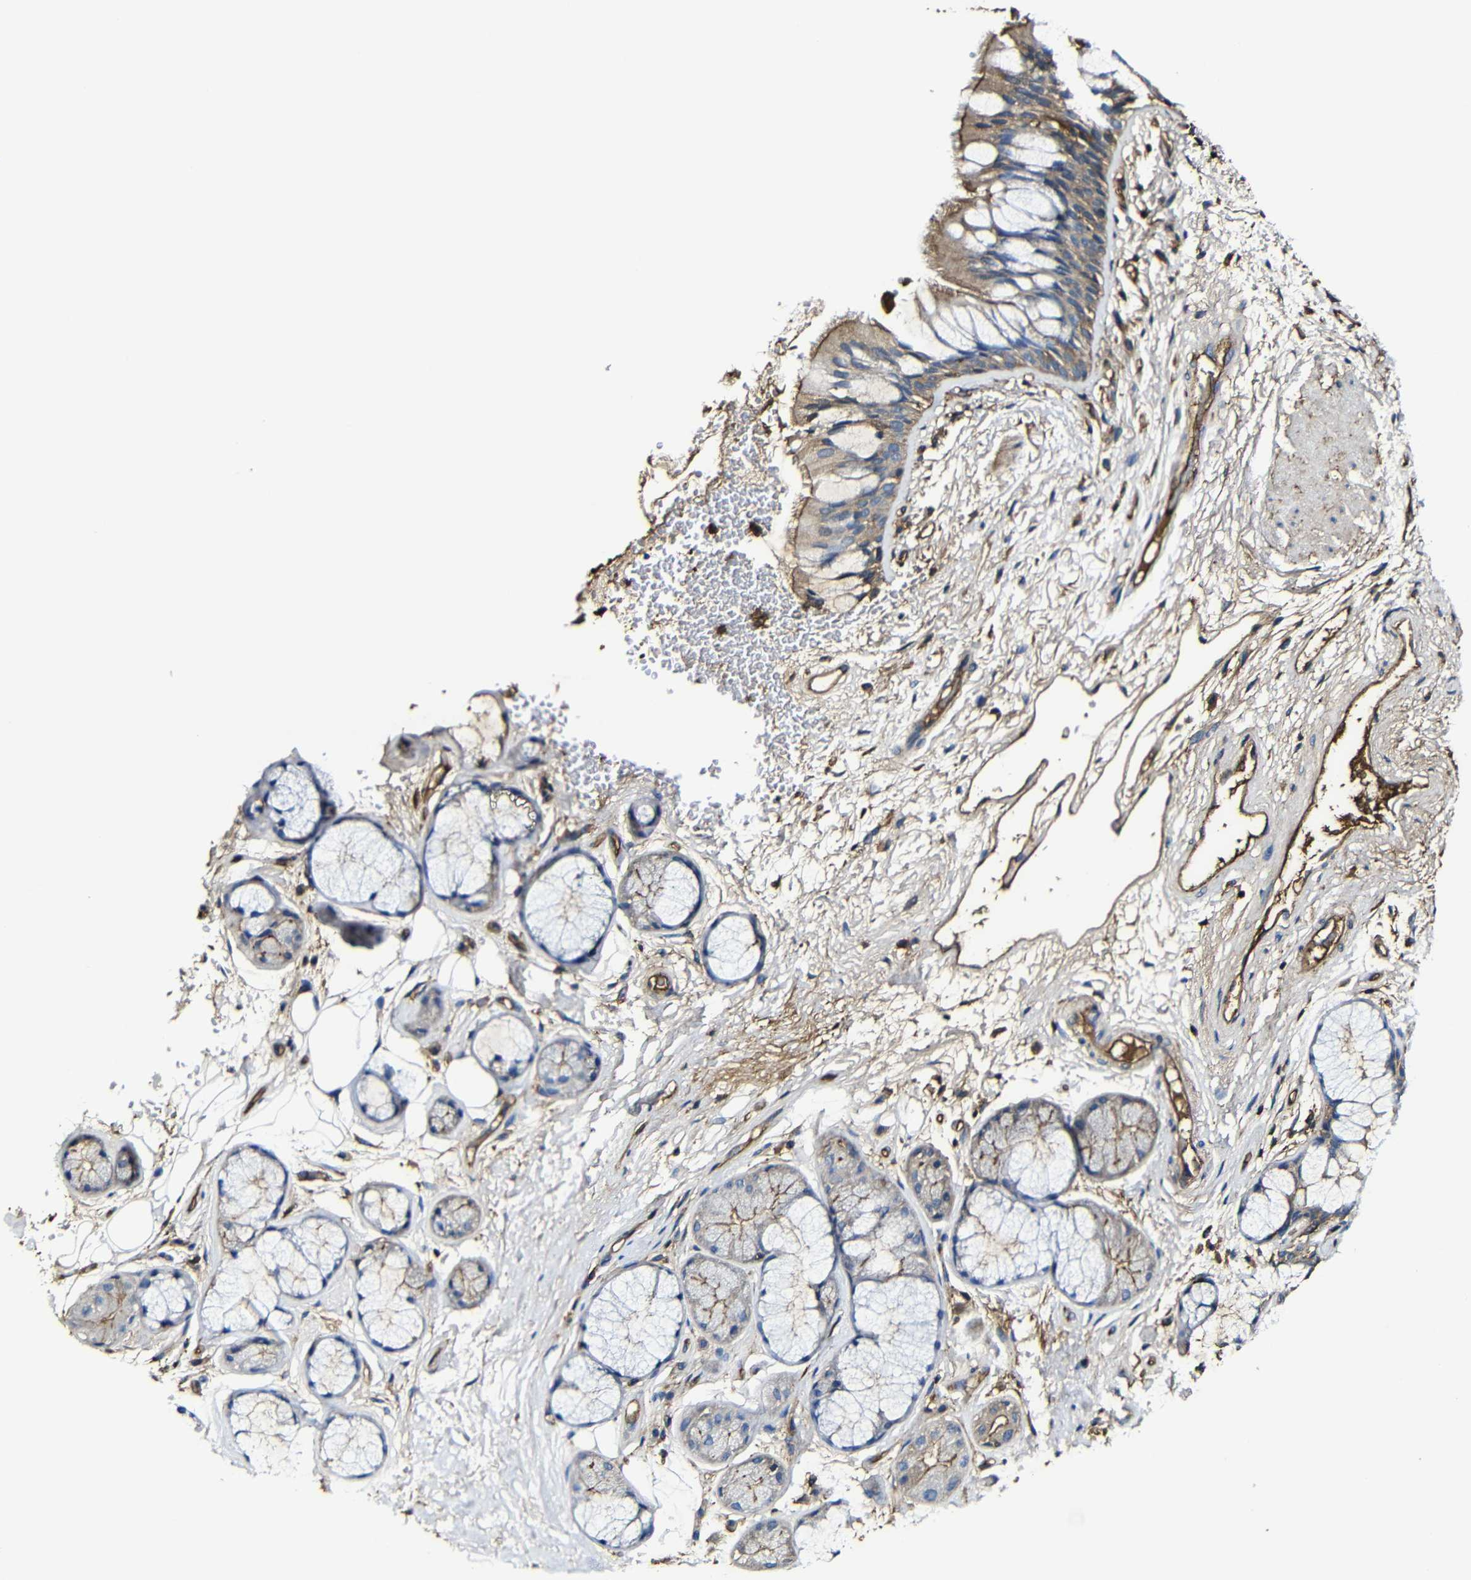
{"staining": {"intensity": "moderate", "quantity": ">75%", "location": "cytoplasmic/membranous"}, "tissue": "bronchus", "cell_type": "Respiratory epithelial cells", "image_type": "normal", "snomed": [{"axis": "morphology", "description": "Normal tissue, NOS"}, {"axis": "topography", "description": "Bronchus"}], "caption": "Normal bronchus reveals moderate cytoplasmic/membranous expression in about >75% of respiratory epithelial cells, visualized by immunohistochemistry.", "gene": "MSN", "patient": {"sex": "male", "age": 66}}